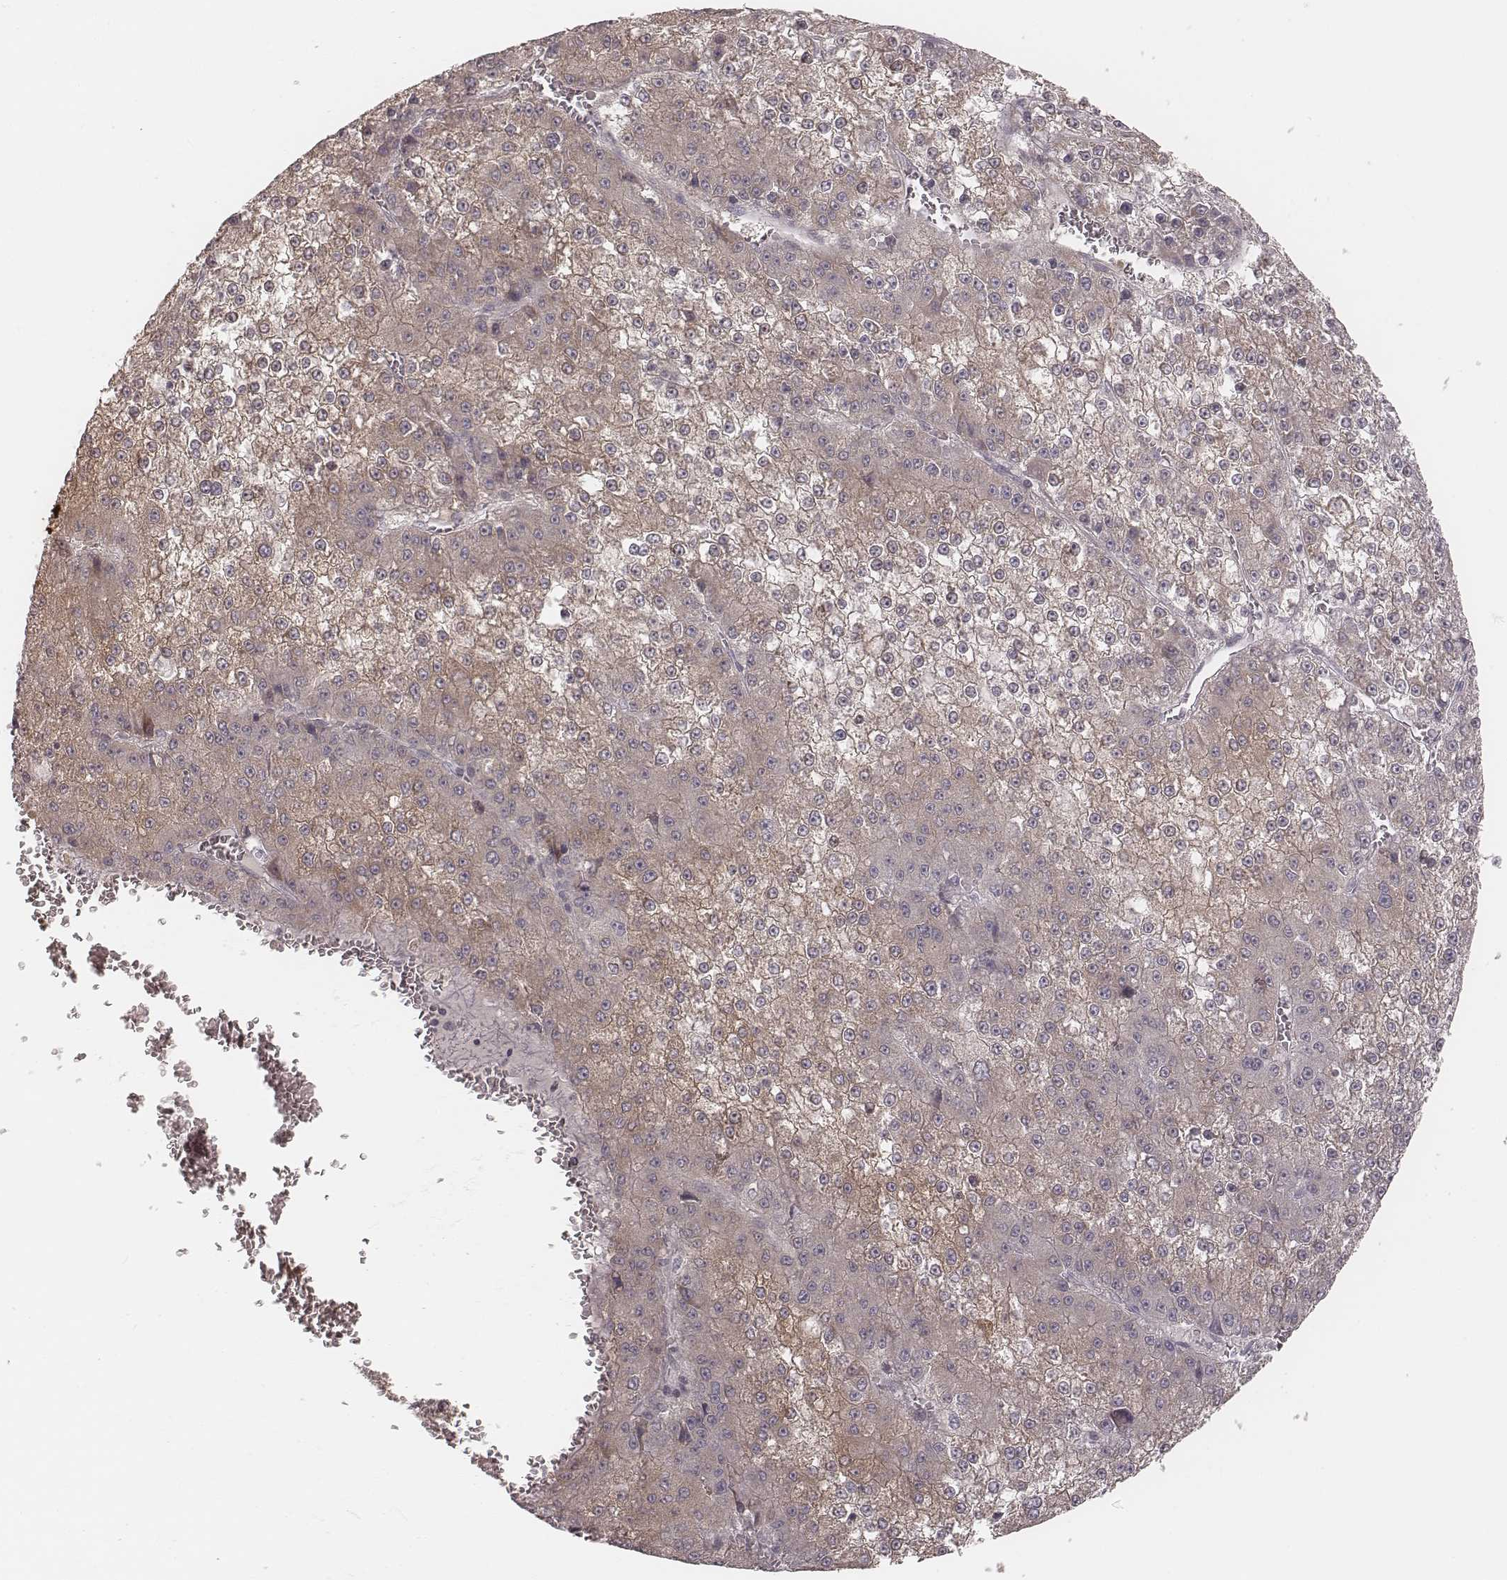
{"staining": {"intensity": "weak", "quantity": "<25%", "location": "cytoplasmic/membranous"}, "tissue": "liver cancer", "cell_type": "Tumor cells", "image_type": "cancer", "snomed": [{"axis": "morphology", "description": "Carcinoma, Hepatocellular, NOS"}, {"axis": "topography", "description": "Liver"}], "caption": "IHC micrograph of human liver cancer (hepatocellular carcinoma) stained for a protein (brown), which reveals no positivity in tumor cells.", "gene": "ACACB", "patient": {"sex": "female", "age": 73}}